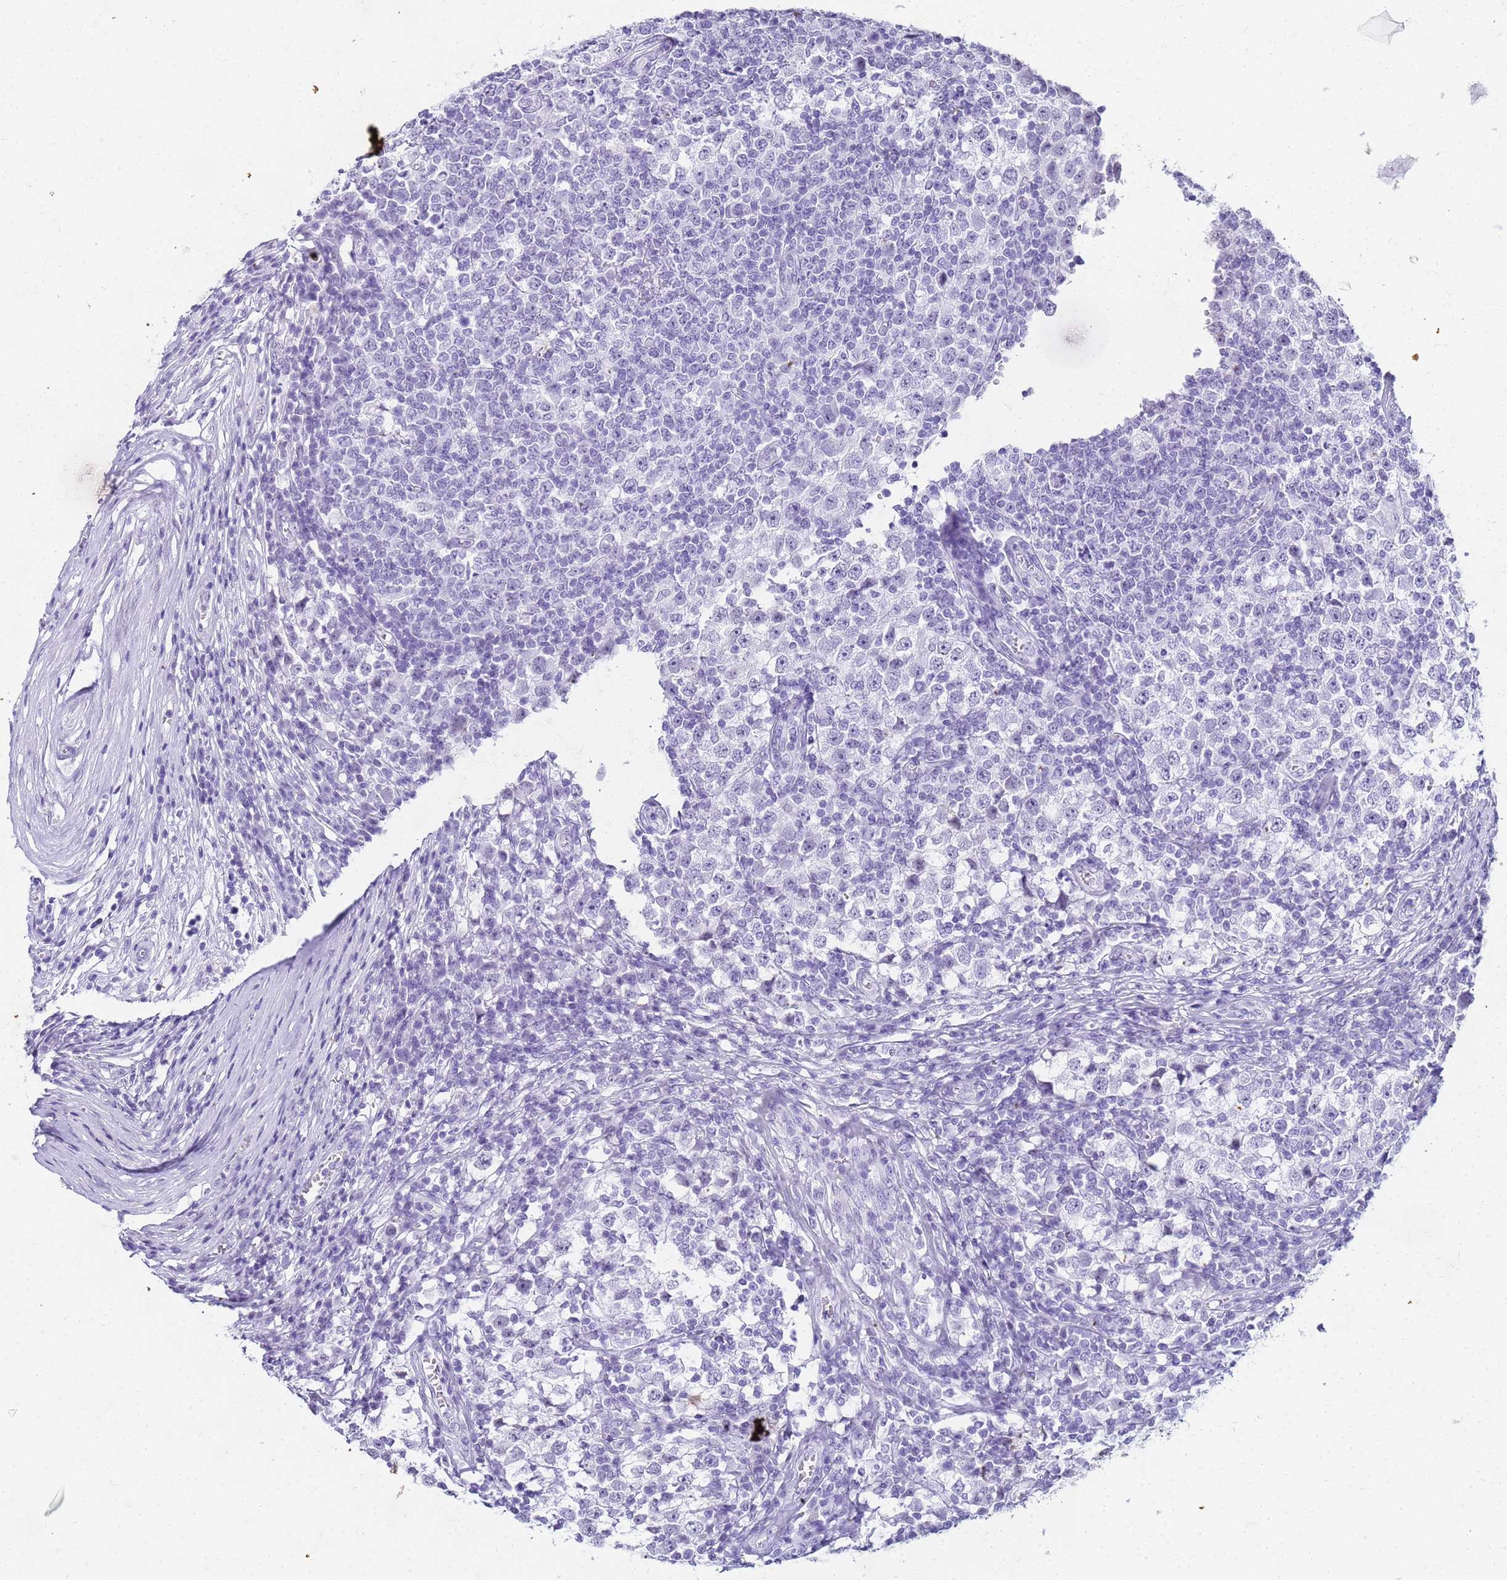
{"staining": {"intensity": "negative", "quantity": "none", "location": "none"}, "tissue": "testis cancer", "cell_type": "Tumor cells", "image_type": "cancer", "snomed": [{"axis": "morphology", "description": "Seminoma, NOS"}, {"axis": "topography", "description": "Testis"}], "caption": "This is an IHC photomicrograph of testis cancer (seminoma). There is no positivity in tumor cells.", "gene": "SLC7A9", "patient": {"sex": "male", "age": 65}}